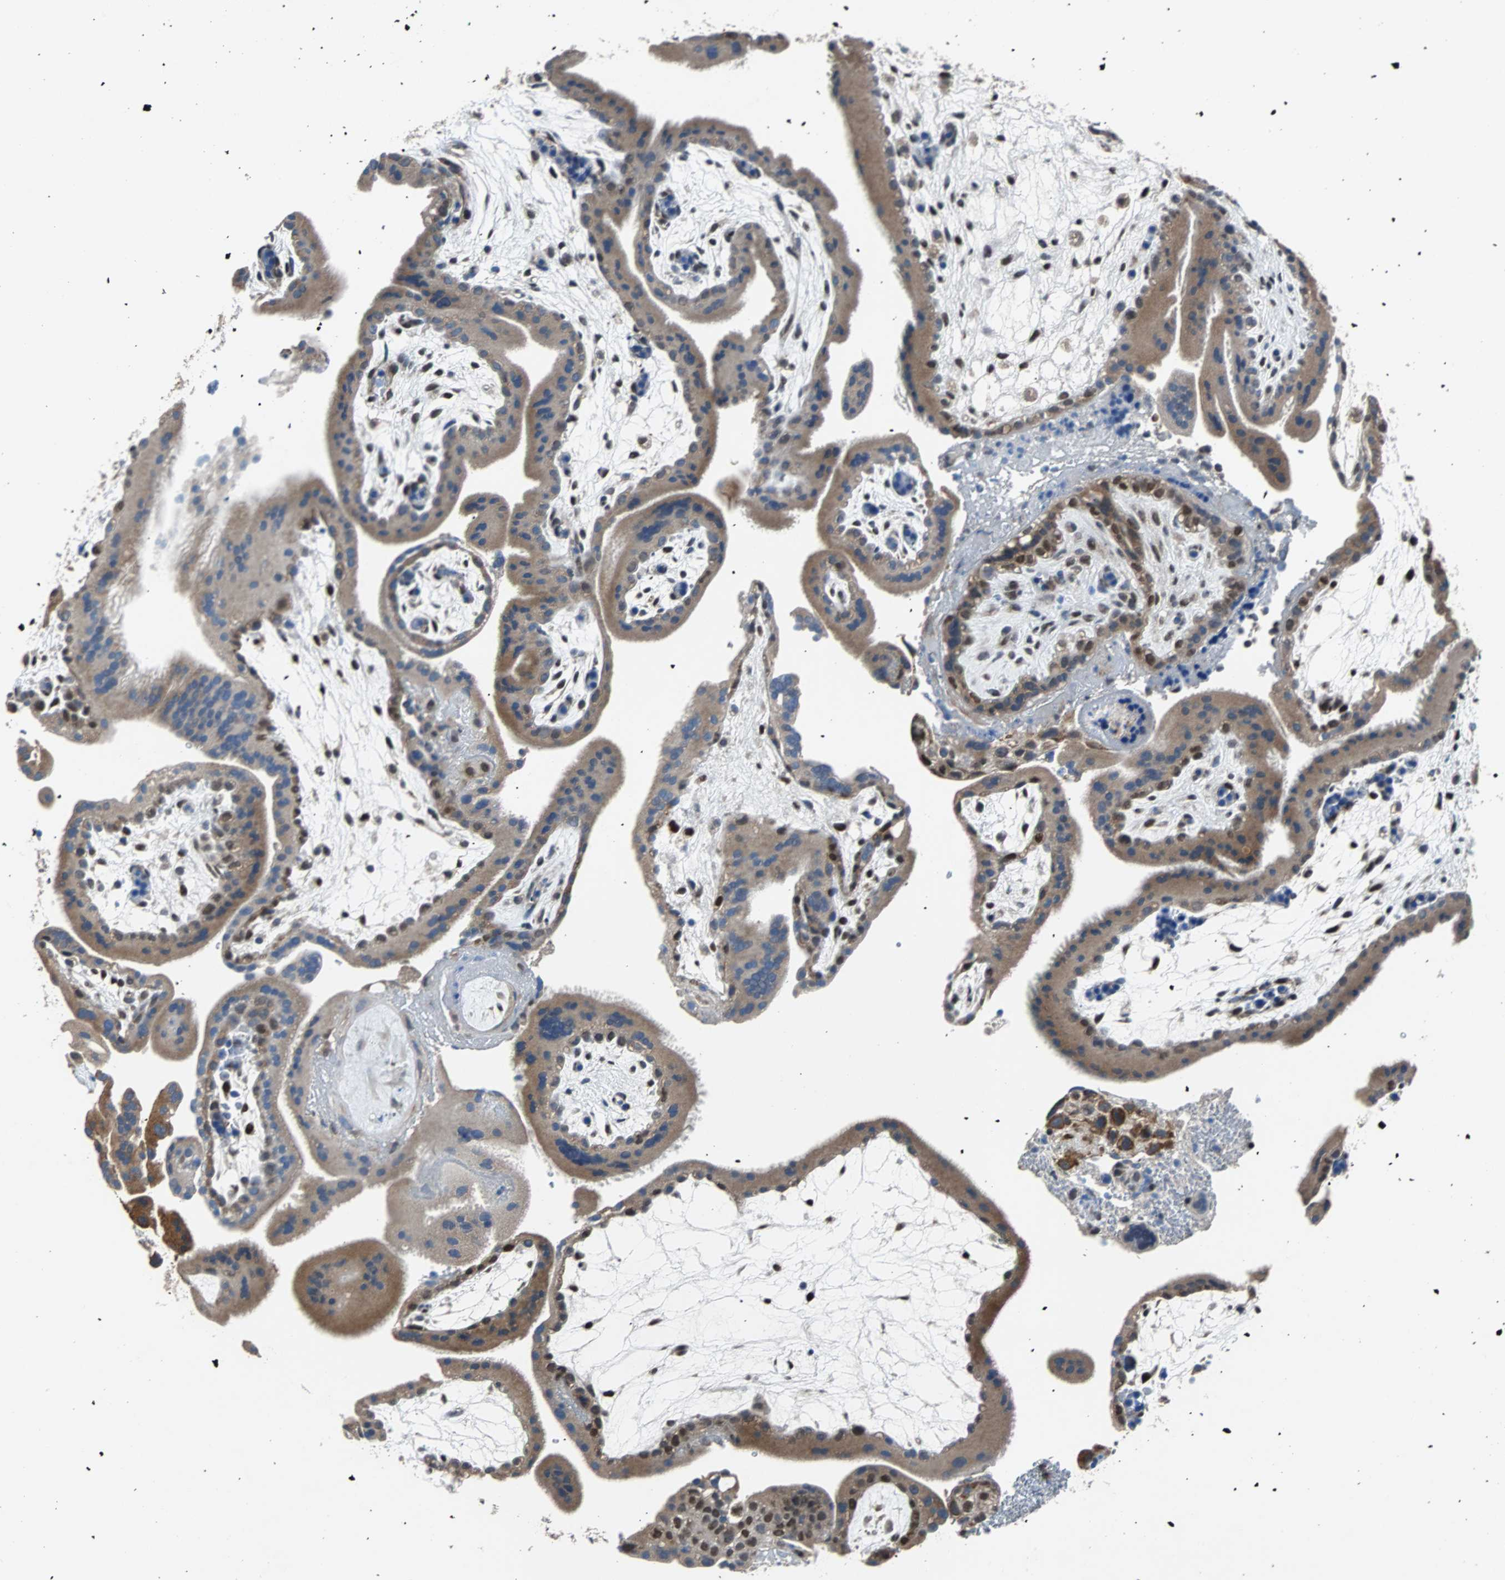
{"staining": {"intensity": "moderate", "quantity": ">75%", "location": "cytoplasmic/membranous"}, "tissue": "placenta", "cell_type": "Decidual cells", "image_type": "normal", "snomed": [{"axis": "morphology", "description": "Normal tissue, NOS"}, {"axis": "topography", "description": "Placenta"}], "caption": "About >75% of decidual cells in benign human placenta demonstrate moderate cytoplasmic/membranous protein staining as visualized by brown immunohistochemical staining.", "gene": "USP28", "patient": {"sex": "female", "age": 19}}